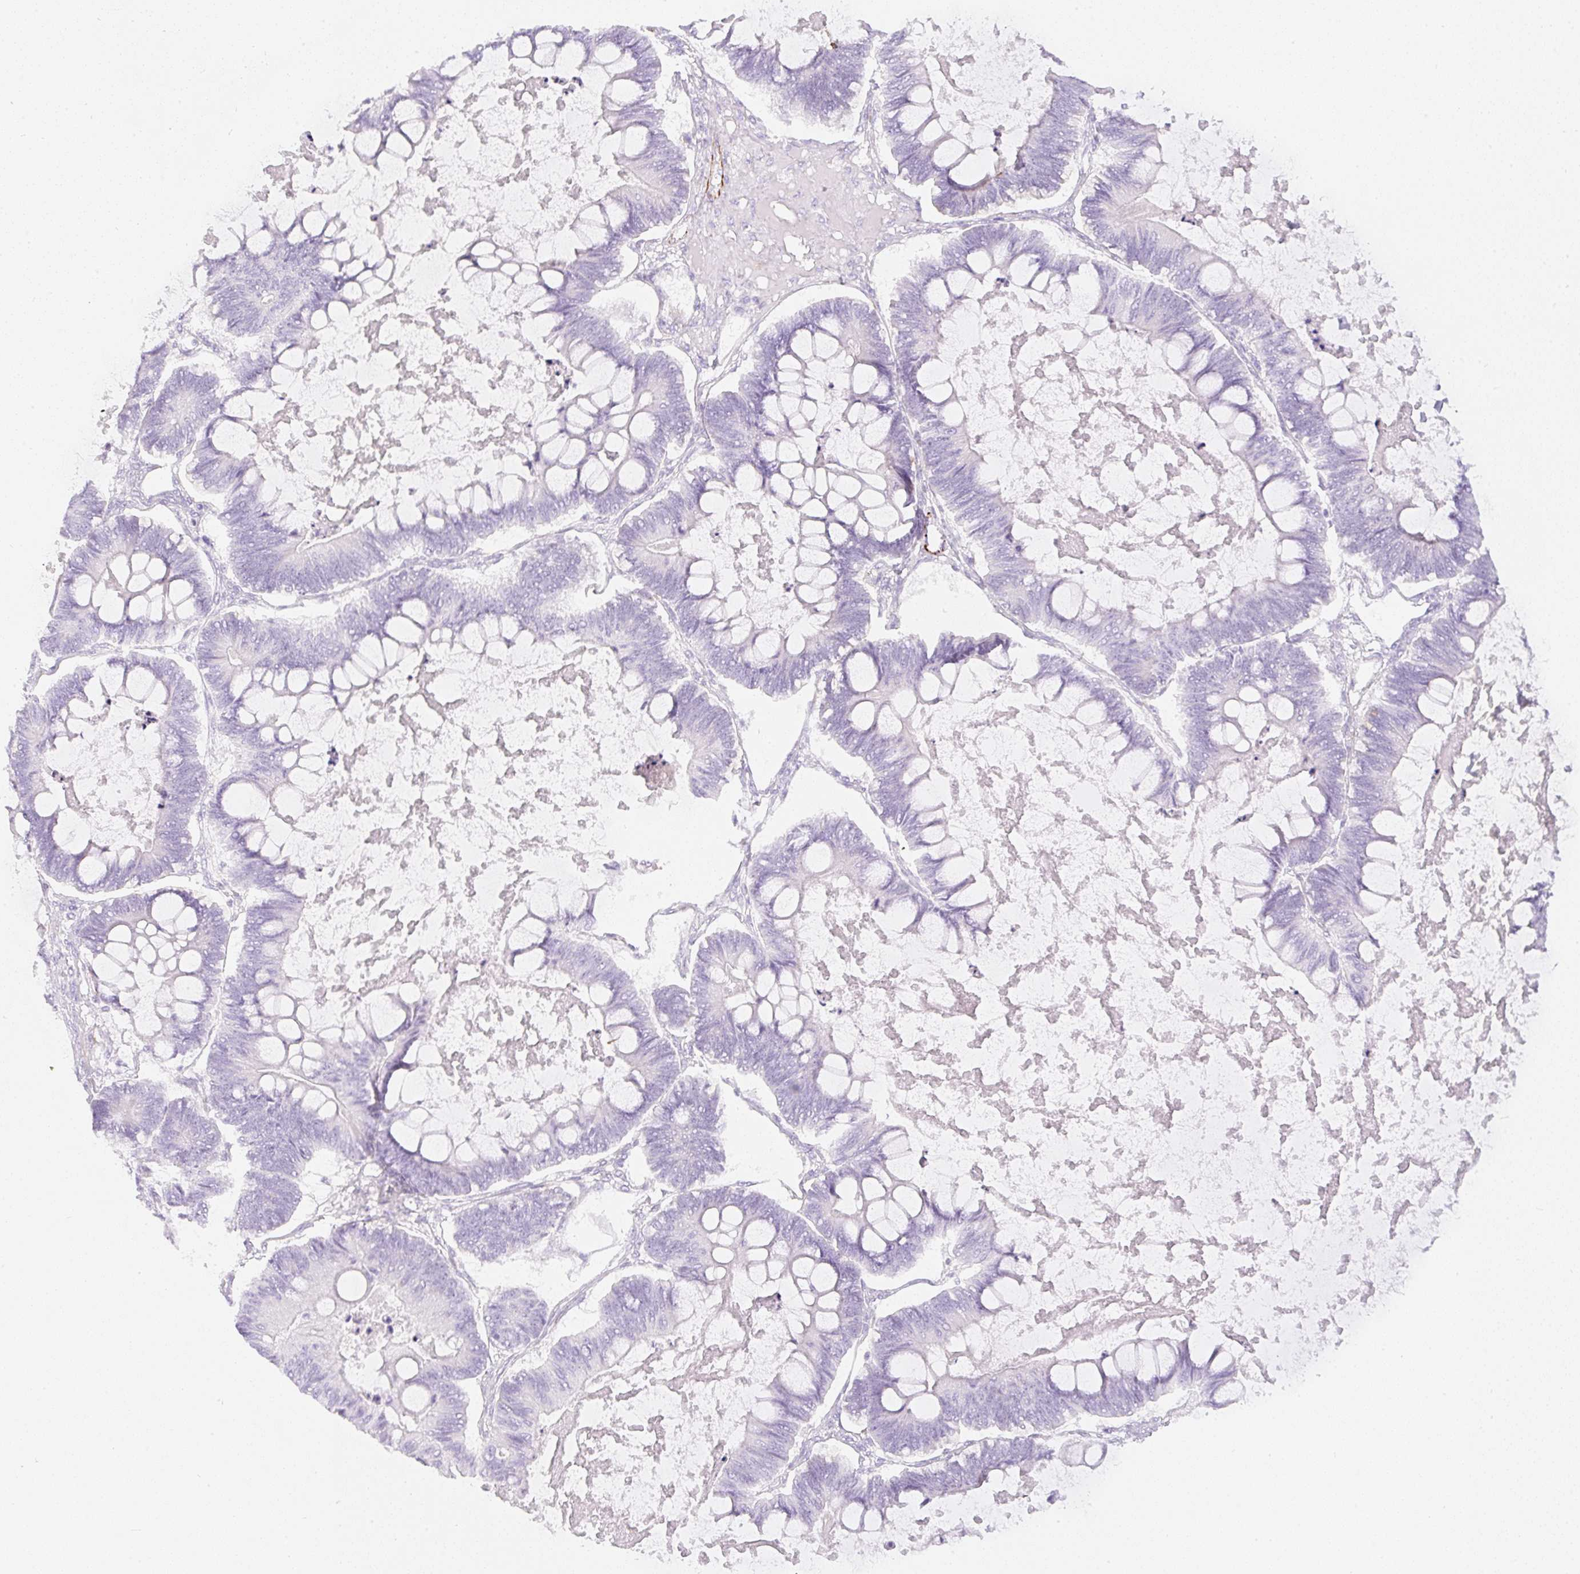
{"staining": {"intensity": "negative", "quantity": "none", "location": "none"}, "tissue": "ovarian cancer", "cell_type": "Tumor cells", "image_type": "cancer", "snomed": [{"axis": "morphology", "description": "Cystadenocarcinoma, mucinous, NOS"}, {"axis": "topography", "description": "Ovary"}], "caption": "Immunohistochemical staining of human ovarian cancer (mucinous cystadenocarcinoma) exhibits no significant positivity in tumor cells. (DAB immunohistochemistry (IHC) visualized using brightfield microscopy, high magnification).", "gene": "ZNF689", "patient": {"sex": "female", "age": 61}}